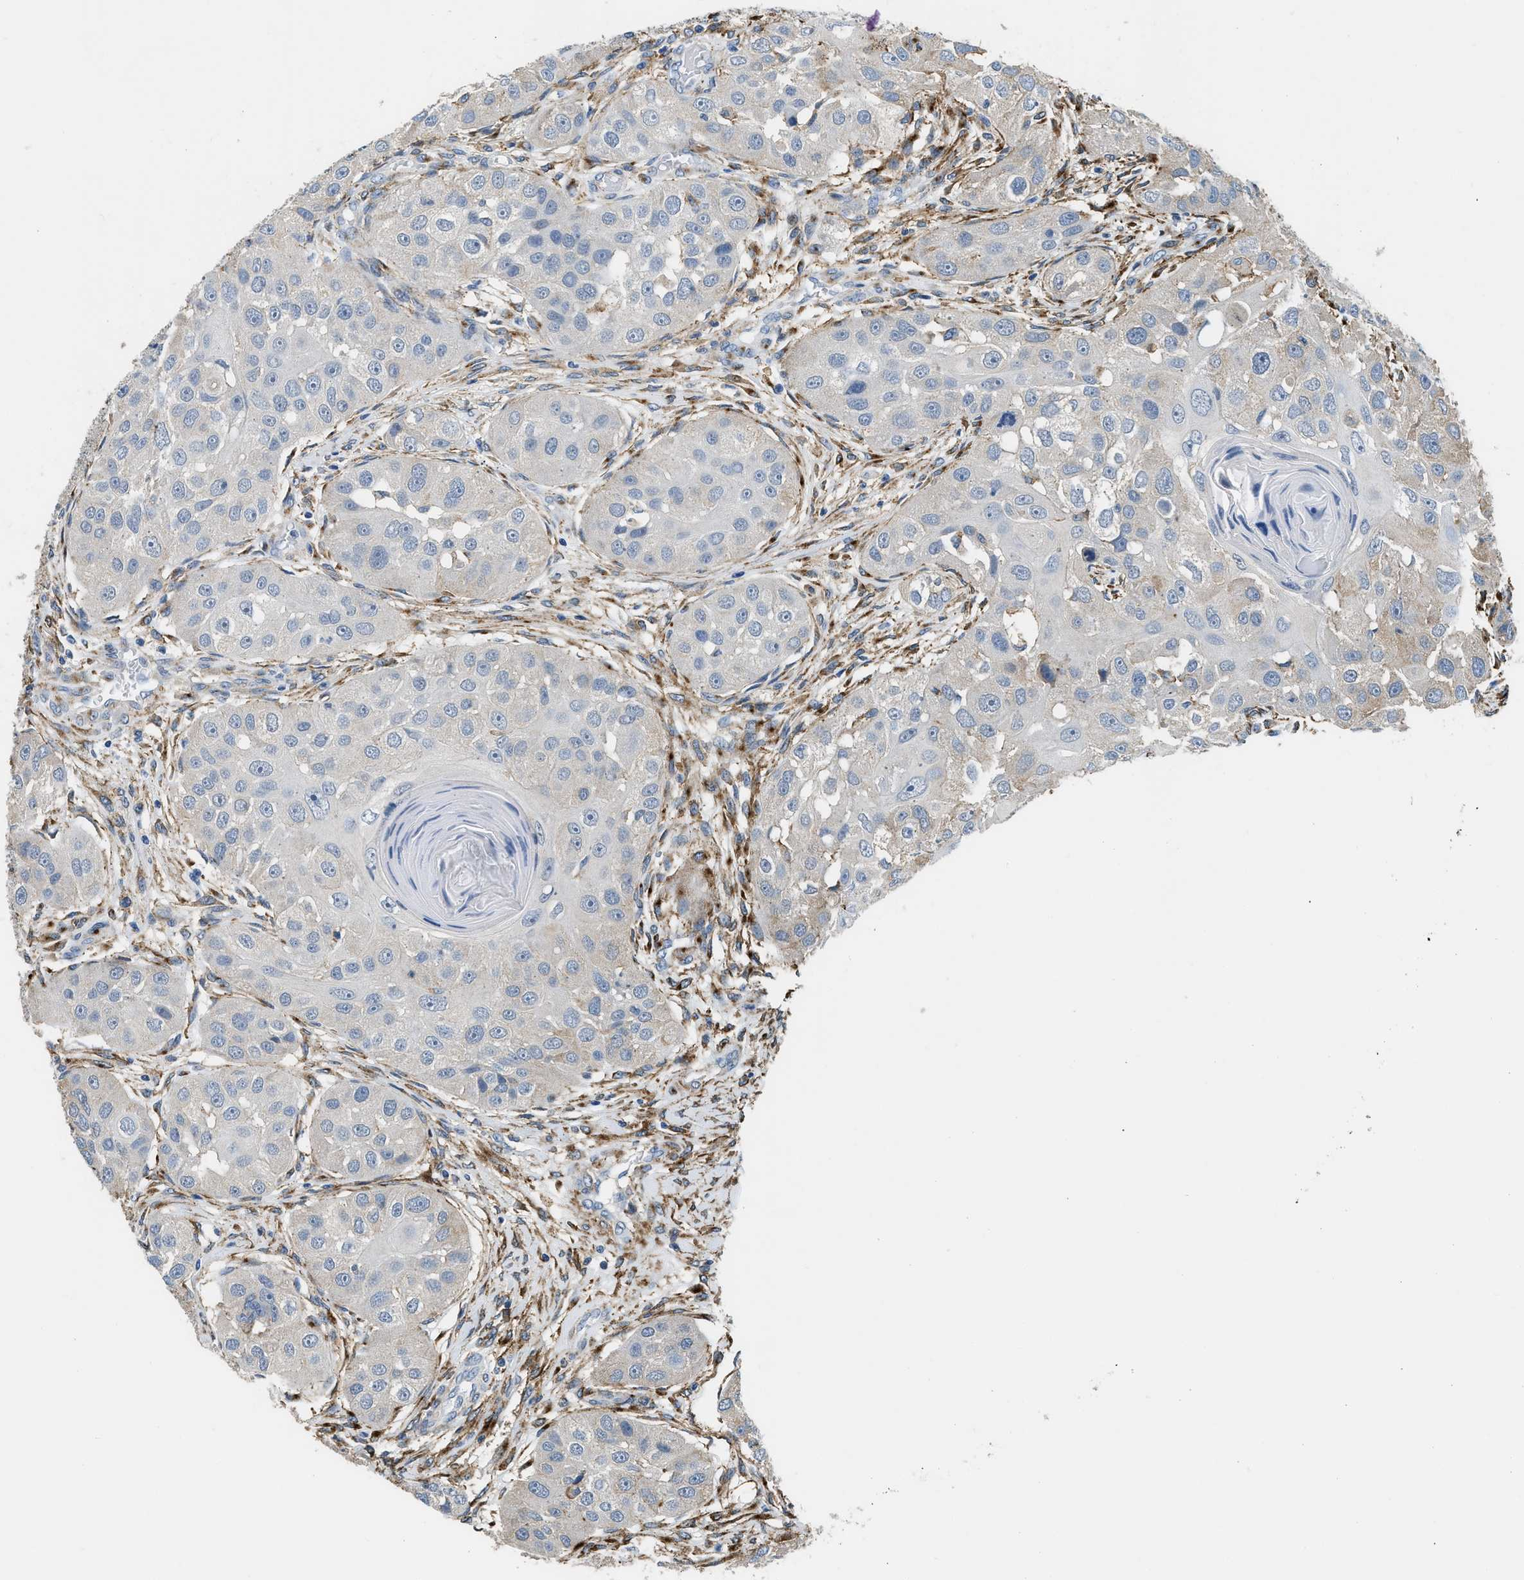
{"staining": {"intensity": "weak", "quantity": "25%-75%", "location": "cytoplasmic/membranous"}, "tissue": "head and neck cancer", "cell_type": "Tumor cells", "image_type": "cancer", "snomed": [{"axis": "morphology", "description": "Normal tissue, NOS"}, {"axis": "morphology", "description": "Squamous cell carcinoma, NOS"}, {"axis": "topography", "description": "Skeletal muscle"}, {"axis": "topography", "description": "Head-Neck"}], "caption": "Immunohistochemistry (IHC) of squamous cell carcinoma (head and neck) displays low levels of weak cytoplasmic/membranous expression in approximately 25%-75% of tumor cells.", "gene": "LRP1", "patient": {"sex": "male", "age": 51}}